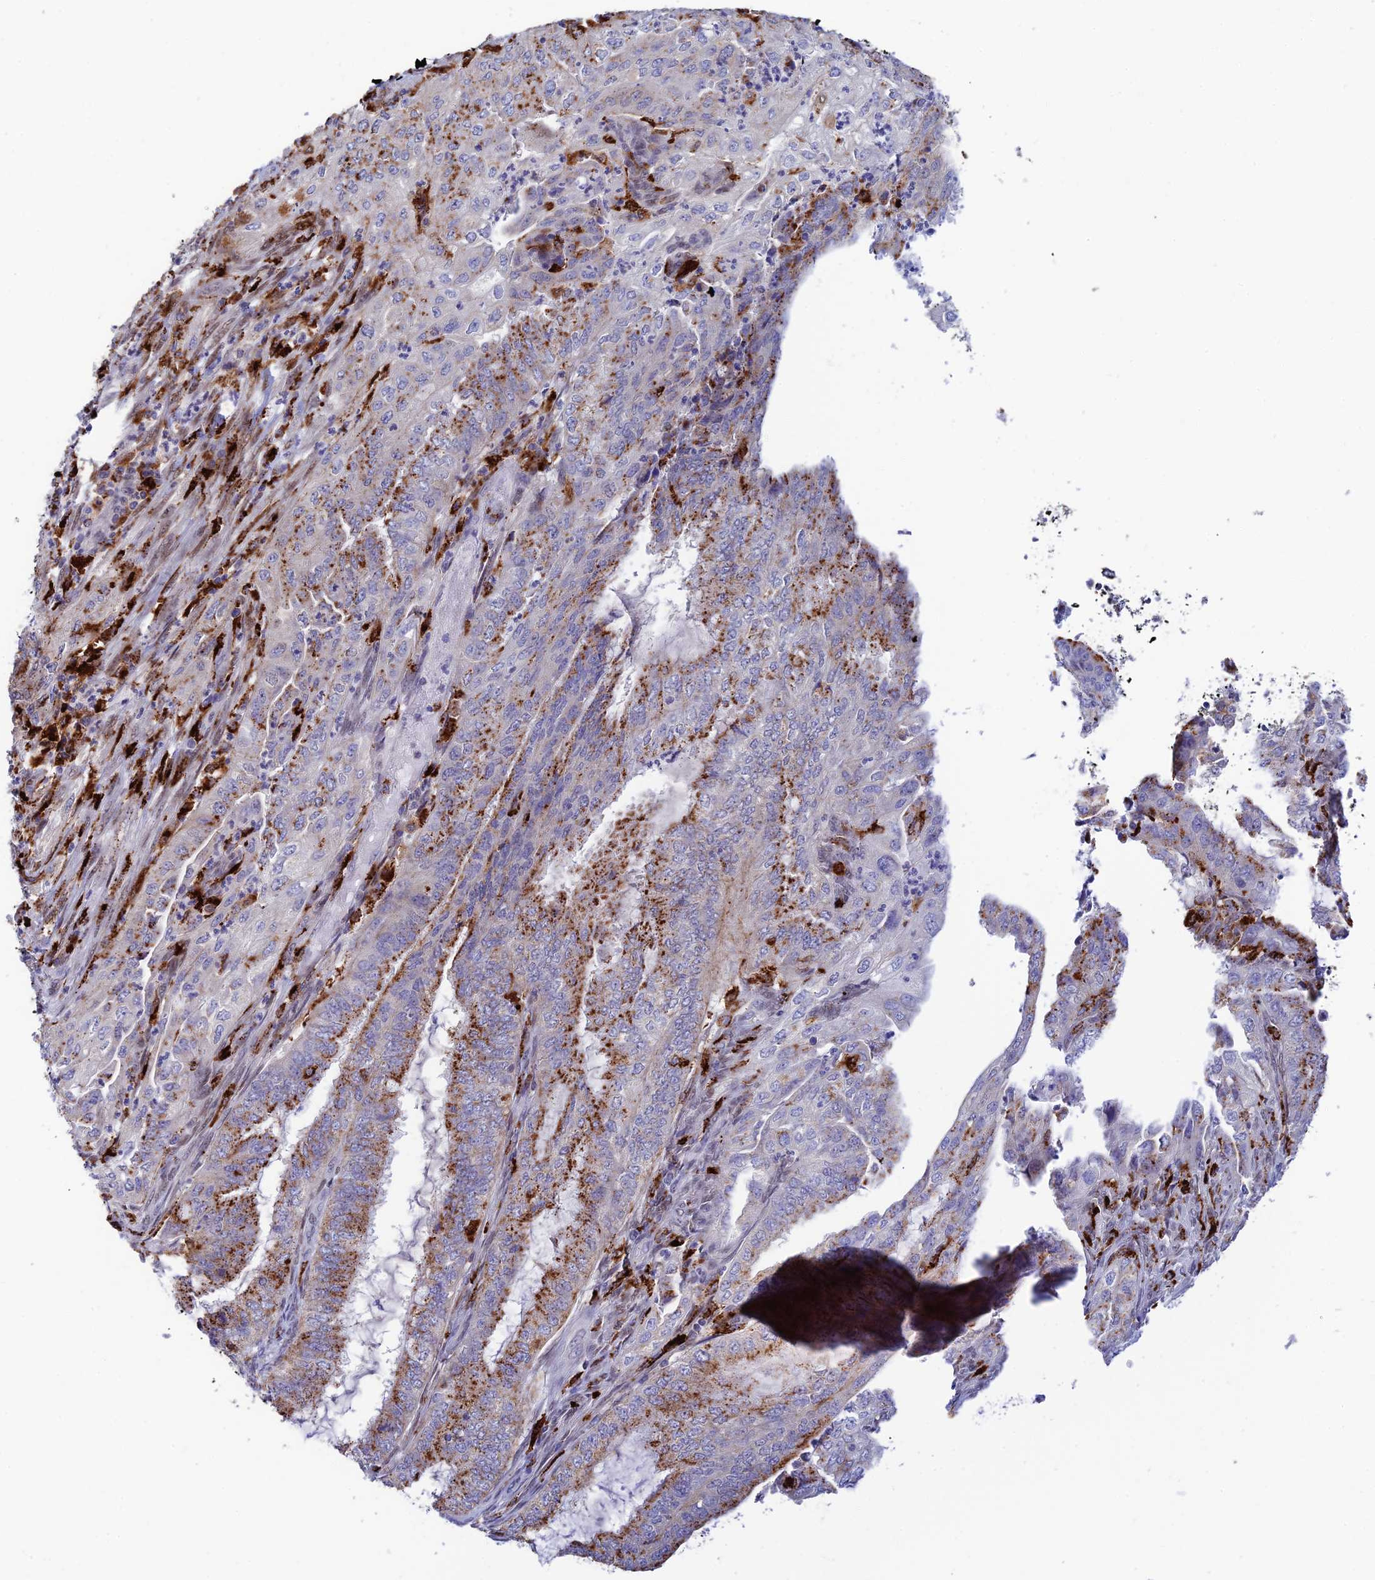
{"staining": {"intensity": "moderate", "quantity": "25%-75%", "location": "cytoplasmic/membranous"}, "tissue": "endometrial cancer", "cell_type": "Tumor cells", "image_type": "cancer", "snomed": [{"axis": "morphology", "description": "Adenocarcinoma, NOS"}, {"axis": "topography", "description": "Endometrium"}], "caption": "A medium amount of moderate cytoplasmic/membranous staining is identified in approximately 25%-75% of tumor cells in adenocarcinoma (endometrial) tissue.", "gene": "HIC1", "patient": {"sex": "female", "age": 51}}